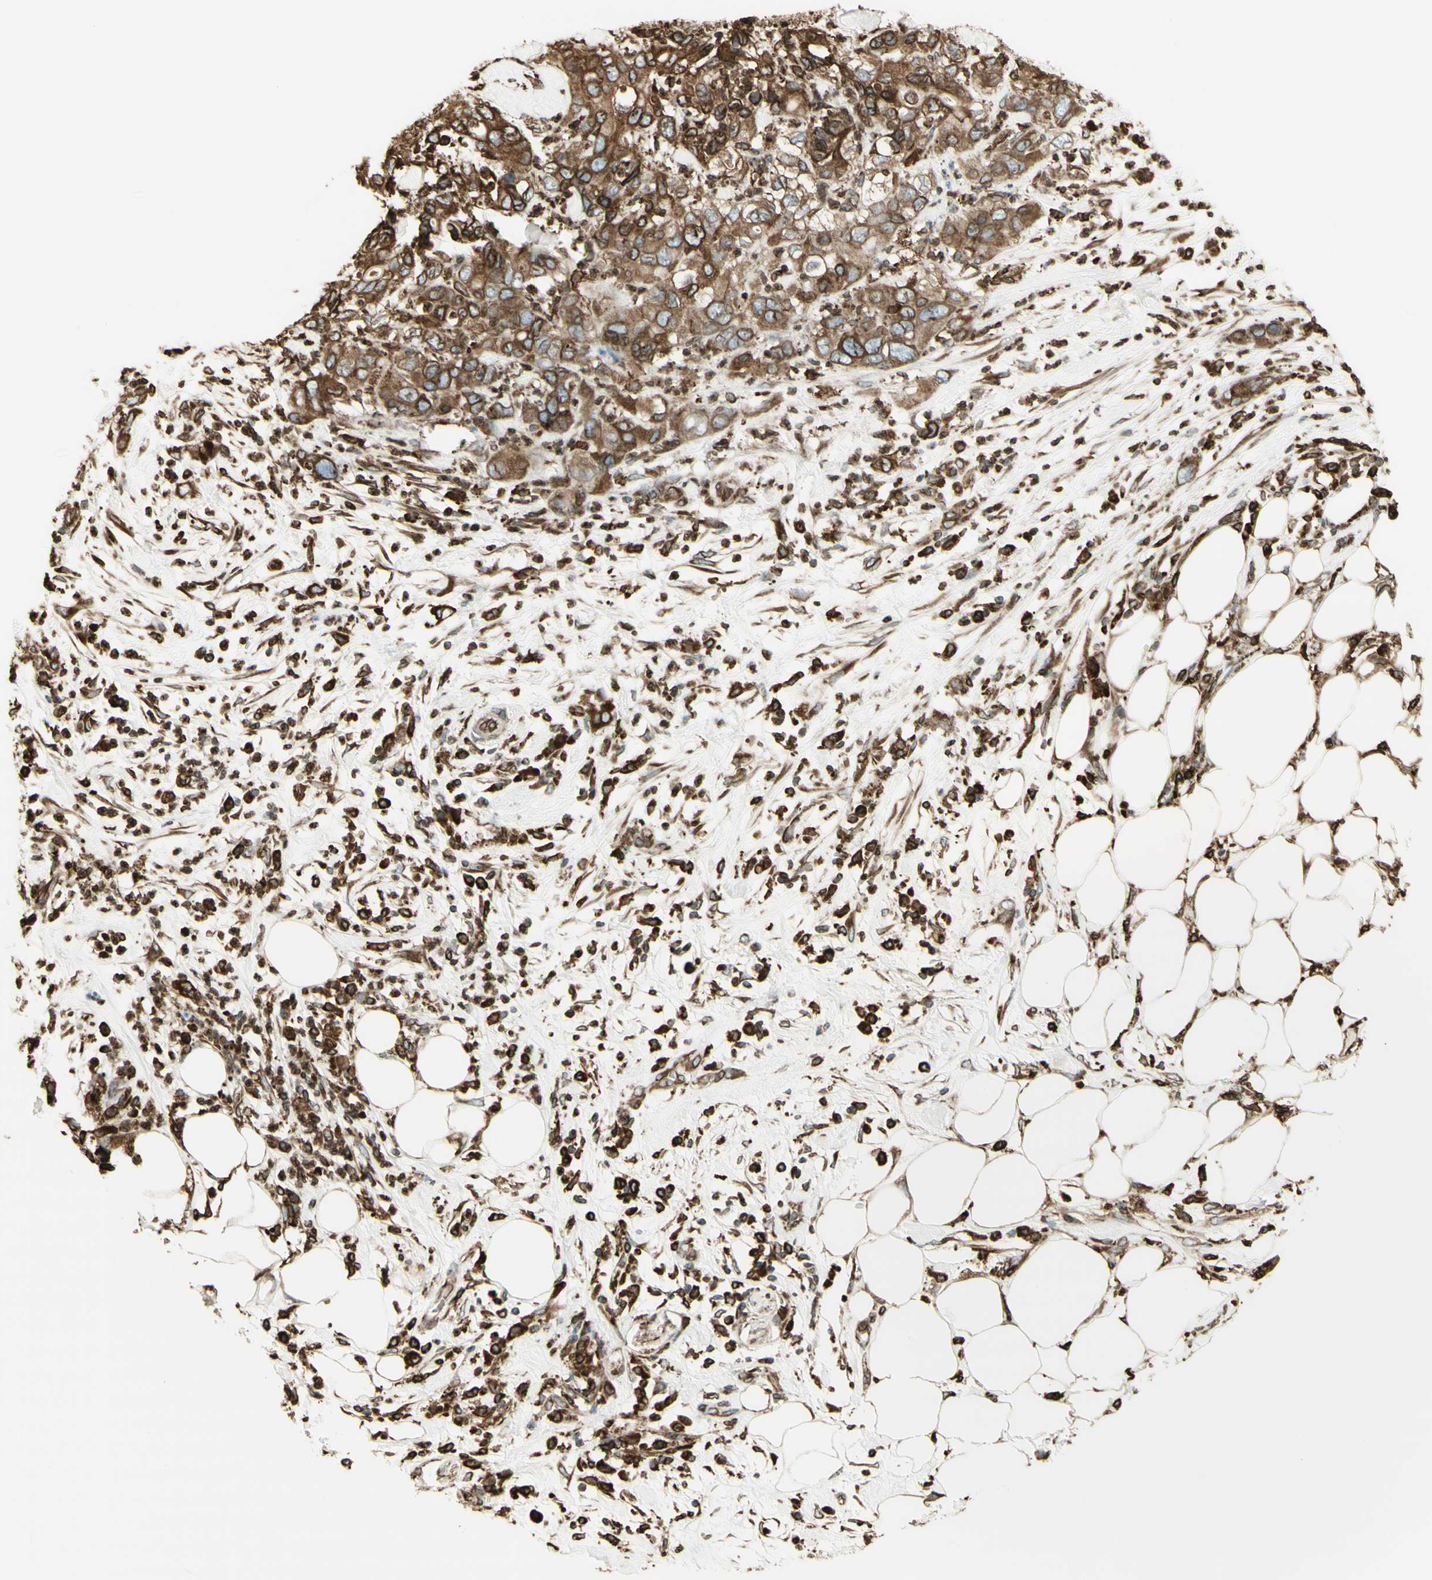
{"staining": {"intensity": "moderate", "quantity": ">75%", "location": "cytoplasmic/membranous"}, "tissue": "pancreatic cancer", "cell_type": "Tumor cells", "image_type": "cancer", "snomed": [{"axis": "morphology", "description": "Adenocarcinoma, NOS"}, {"axis": "topography", "description": "Pancreas"}], "caption": "IHC image of neoplastic tissue: adenocarcinoma (pancreatic) stained using IHC displays medium levels of moderate protein expression localized specifically in the cytoplasmic/membranous of tumor cells, appearing as a cytoplasmic/membranous brown color.", "gene": "CANX", "patient": {"sex": "female", "age": 71}}